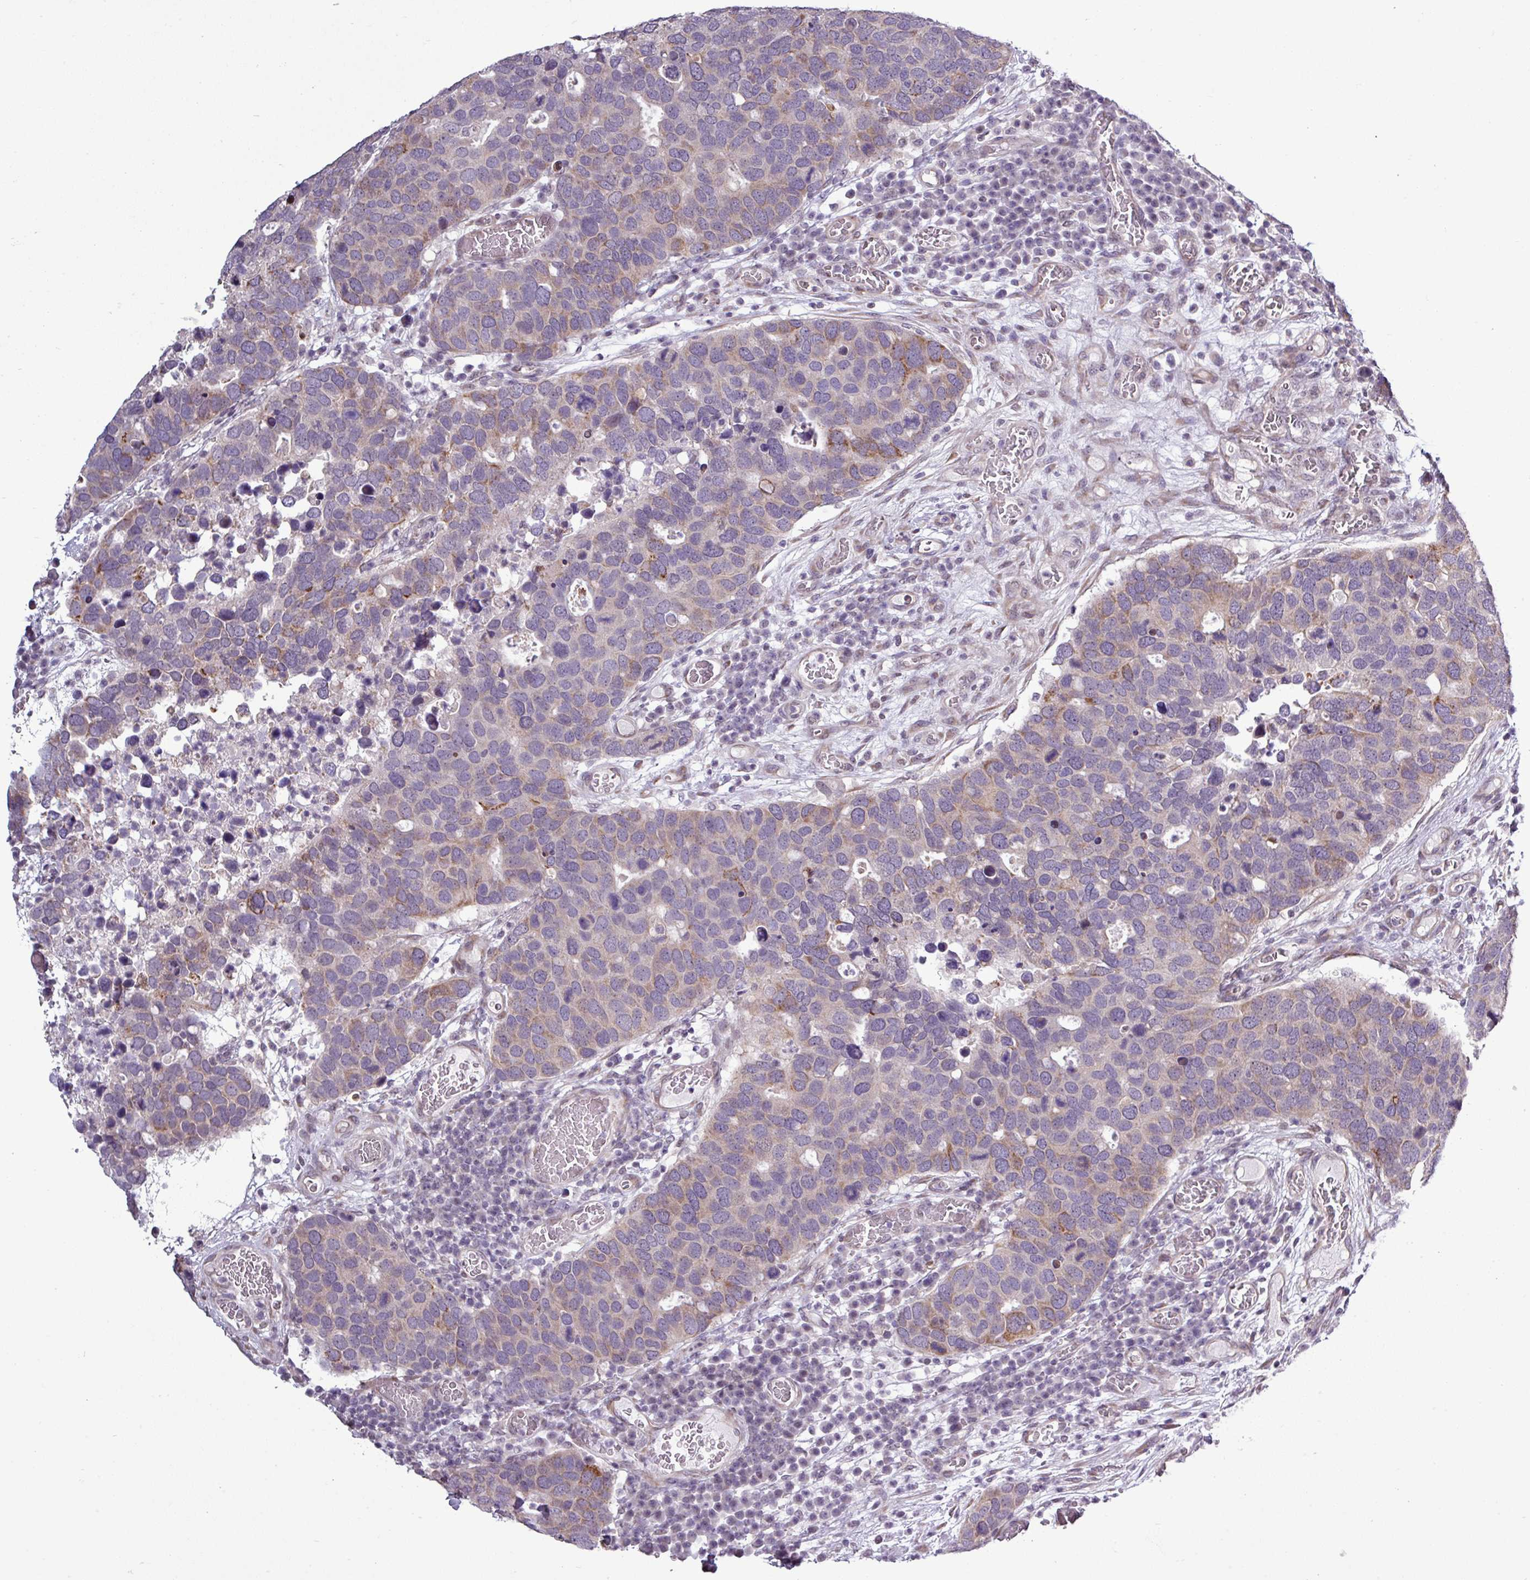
{"staining": {"intensity": "moderate", "quantity": "<25%", "location": "cytoplasmic/membranous"}, "tissue": "breast cancer", "cell_type": "Tumor cells", "image_type": "cancer", "snomed": [{"axis": "morphology", "description": "Duct carcinoma"}, {"axis": "topography", "description": "Breast"}], "caption": "The immunohistochemical stain highlights moderate cytoplasmic/membranous positivity in tumor cells of breast cancer tissue.", "gene": "GPT2", "patient": {"sex": "female", "age": 83}}